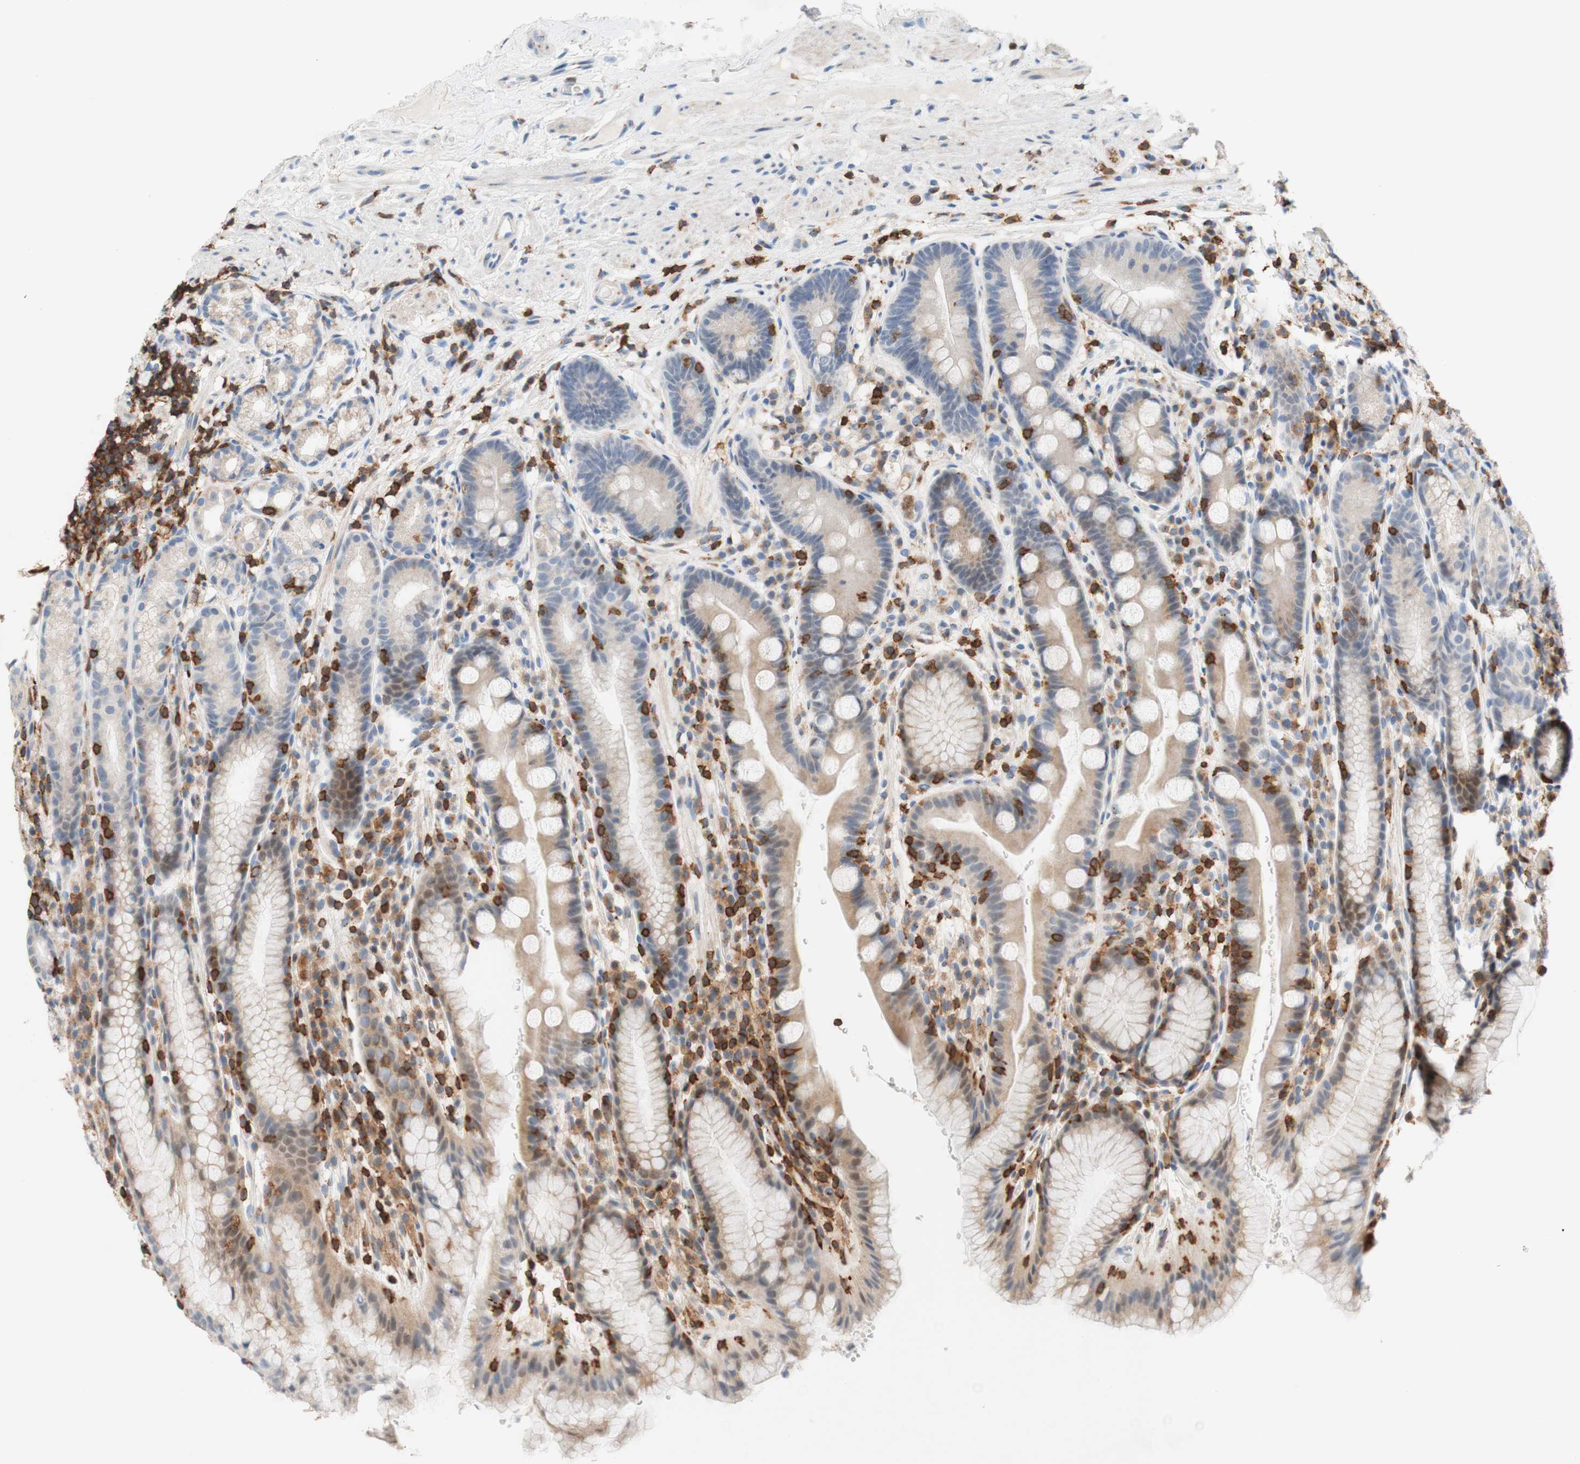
{"staining": {"intensity": "weak", "quantity": "25%-75%", "location": "cytoplasmic/membranous"}, "tissue": "stomach", "cell_type": "Glandular cells", "image_type": "normal", "snomed": [{"axis": "morphology", "description": "Normal tissue, NOS"}, {"axis": "topography", "description": "Stomach, lower"}], "caption": "A brown stain highlights weak cytoplasmic/membranous expression of a protein in glandular cells of unremarkable stomach.", "gene": "SPINK6", "patient": {"sex": "male", "age": 52}}